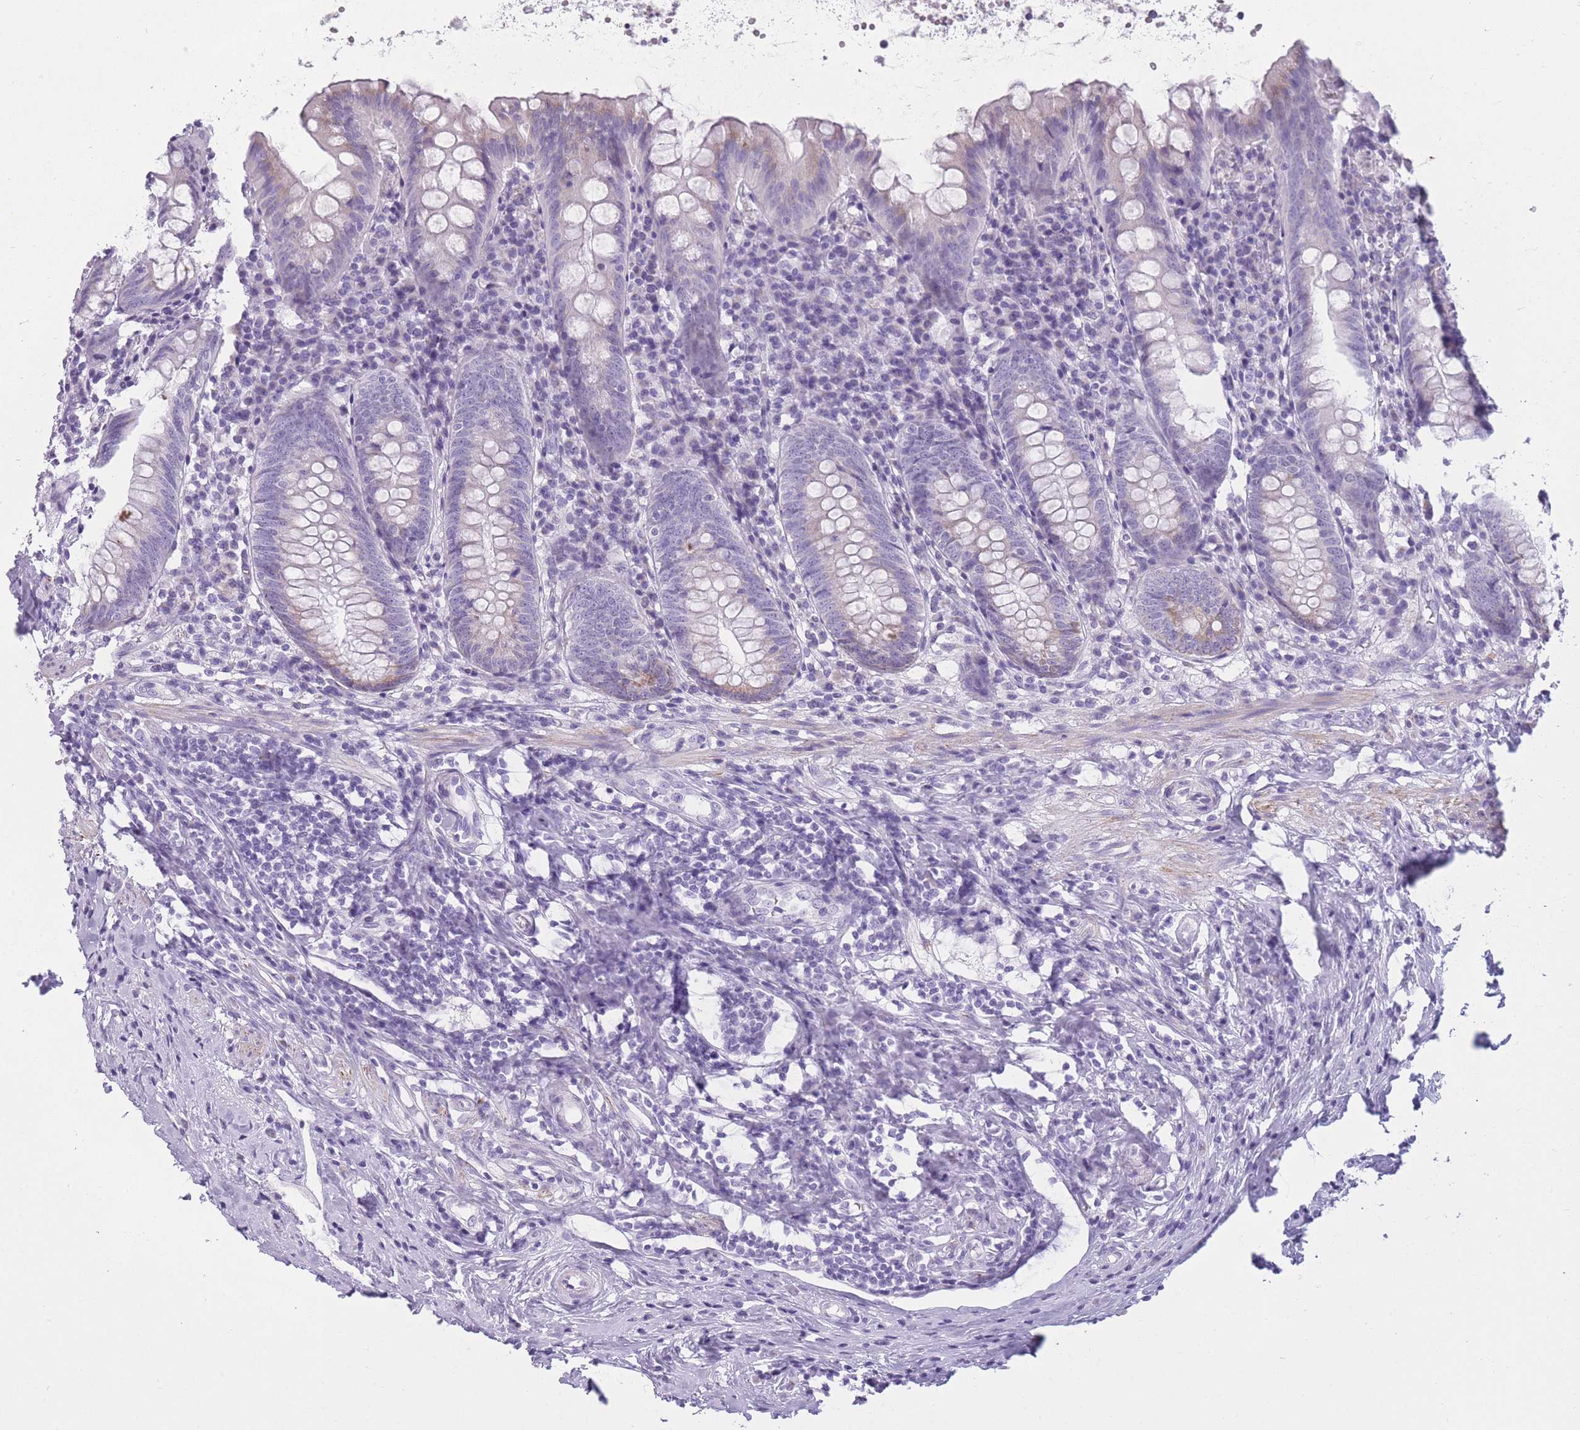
{"staining": {"intensity": "negative", "quantity": "none", "location": "none"}, "tissue": "appendix", "cell_type": "Glandular cells", "image_type": "normal", "snomed": [{"axis": "morphology", "description": "Normal tissue, NOS"}, {"axis": "topography", "description": "Appendix"}], "caption": "This image is of normal appendix stained with immunohistochemistry (IHC) to label a protein in brown with the nuclei are counter-stained blue. There is no staining in glandular cells.", "gene": "GOLGA6A", "patient": {"sex": "female", "age": 54}}